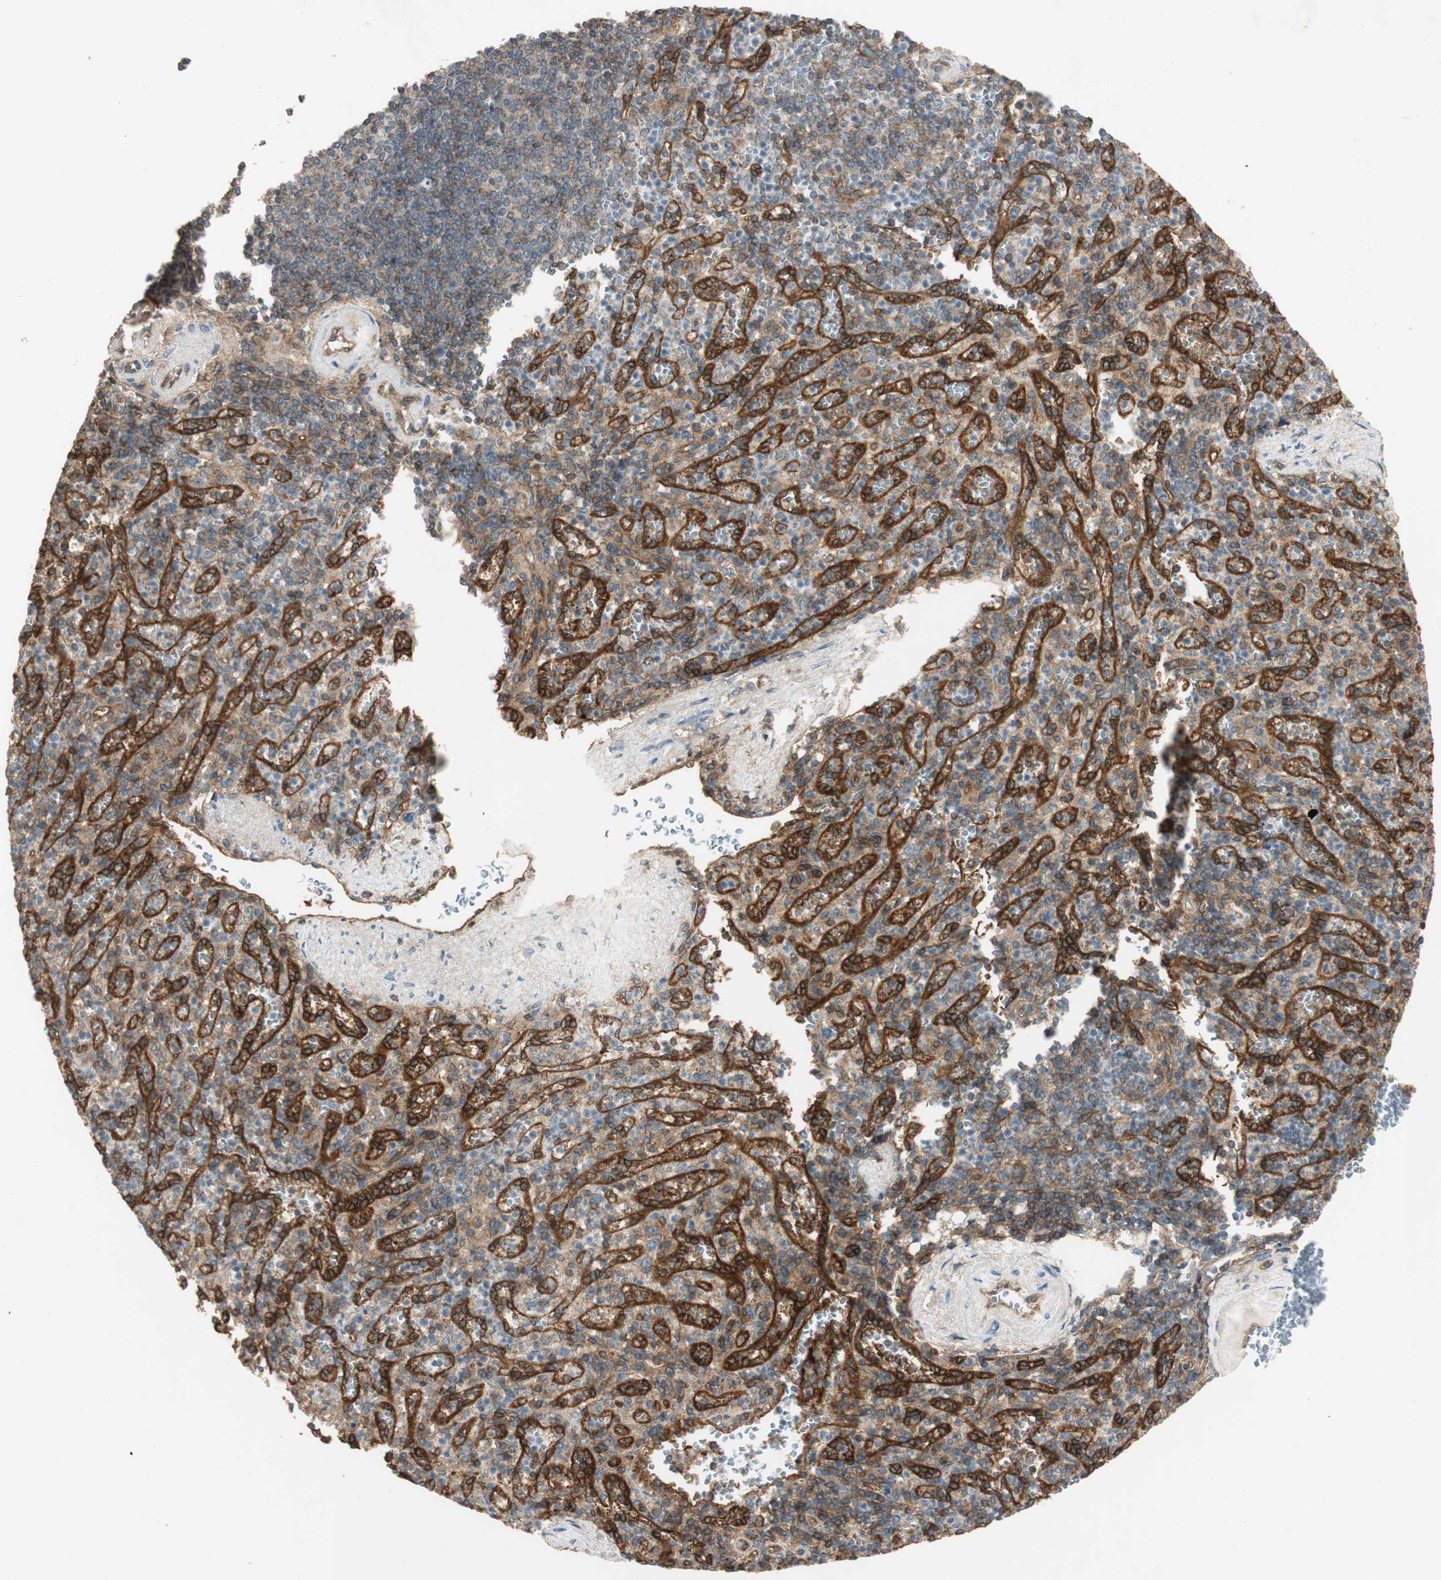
{"staining": {"intensity": "moderate", "quantity": "25%-75%", "location": "cytoplasmic/membranous"}, "tissue": "spleen", "cell_type": "Cells in red pulp", "image_type": "normal", "snomed": [{"axis": "morphology", "description": "Normal tissue, NOS"}, {"axis": "topography", "description": "Spleen"}], "caption": "This micrograph demonstrates IHC staining of benign spleen, with medium moderate cytoplasmic/membranous positivity in about 25%-75% of cells in red pulp.", "gene": "BTN3A3", "patient": {"sex": "female", "age": 74}}